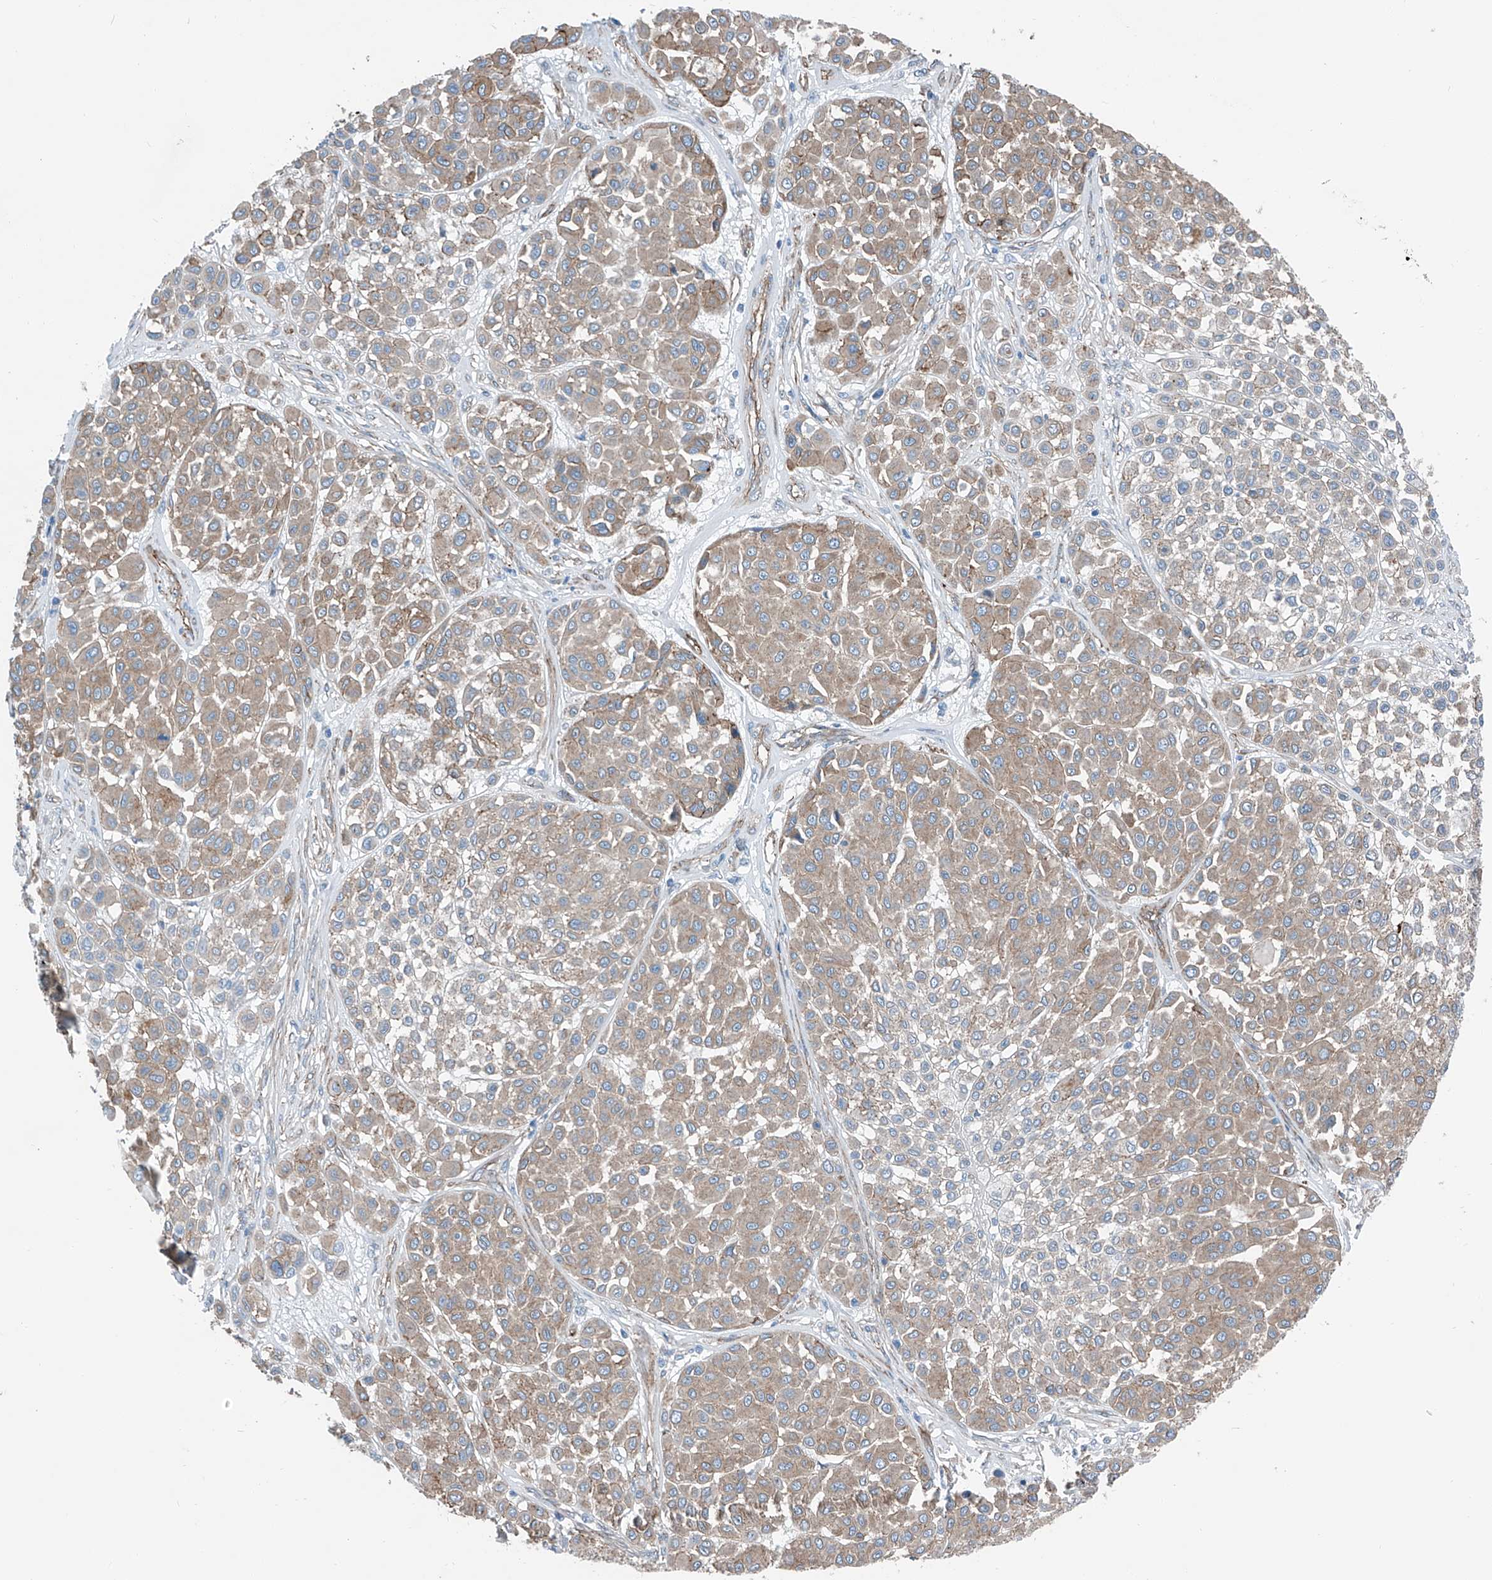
{"staining": {"intensity": "weak", "quantity": ">75%", "location": "cytoplasmic/membranous"}, "tissue": "melanoma", "cell_type": "Tumor cells", "image_type": "cancer", "snomed": [{"axis": "morphology", "description": "Malignant melanoma, Metastatic site"}, {"axis": "topography", "description": "Soft tissue"}], "caption": "Weak cytoplasmic/membranous positivity for a protein is identified in approximately >75% of tumor cells of melanoma using IHC.", "gene": "THEMIS2", "patient": {"sex": "male", "age": 41}}